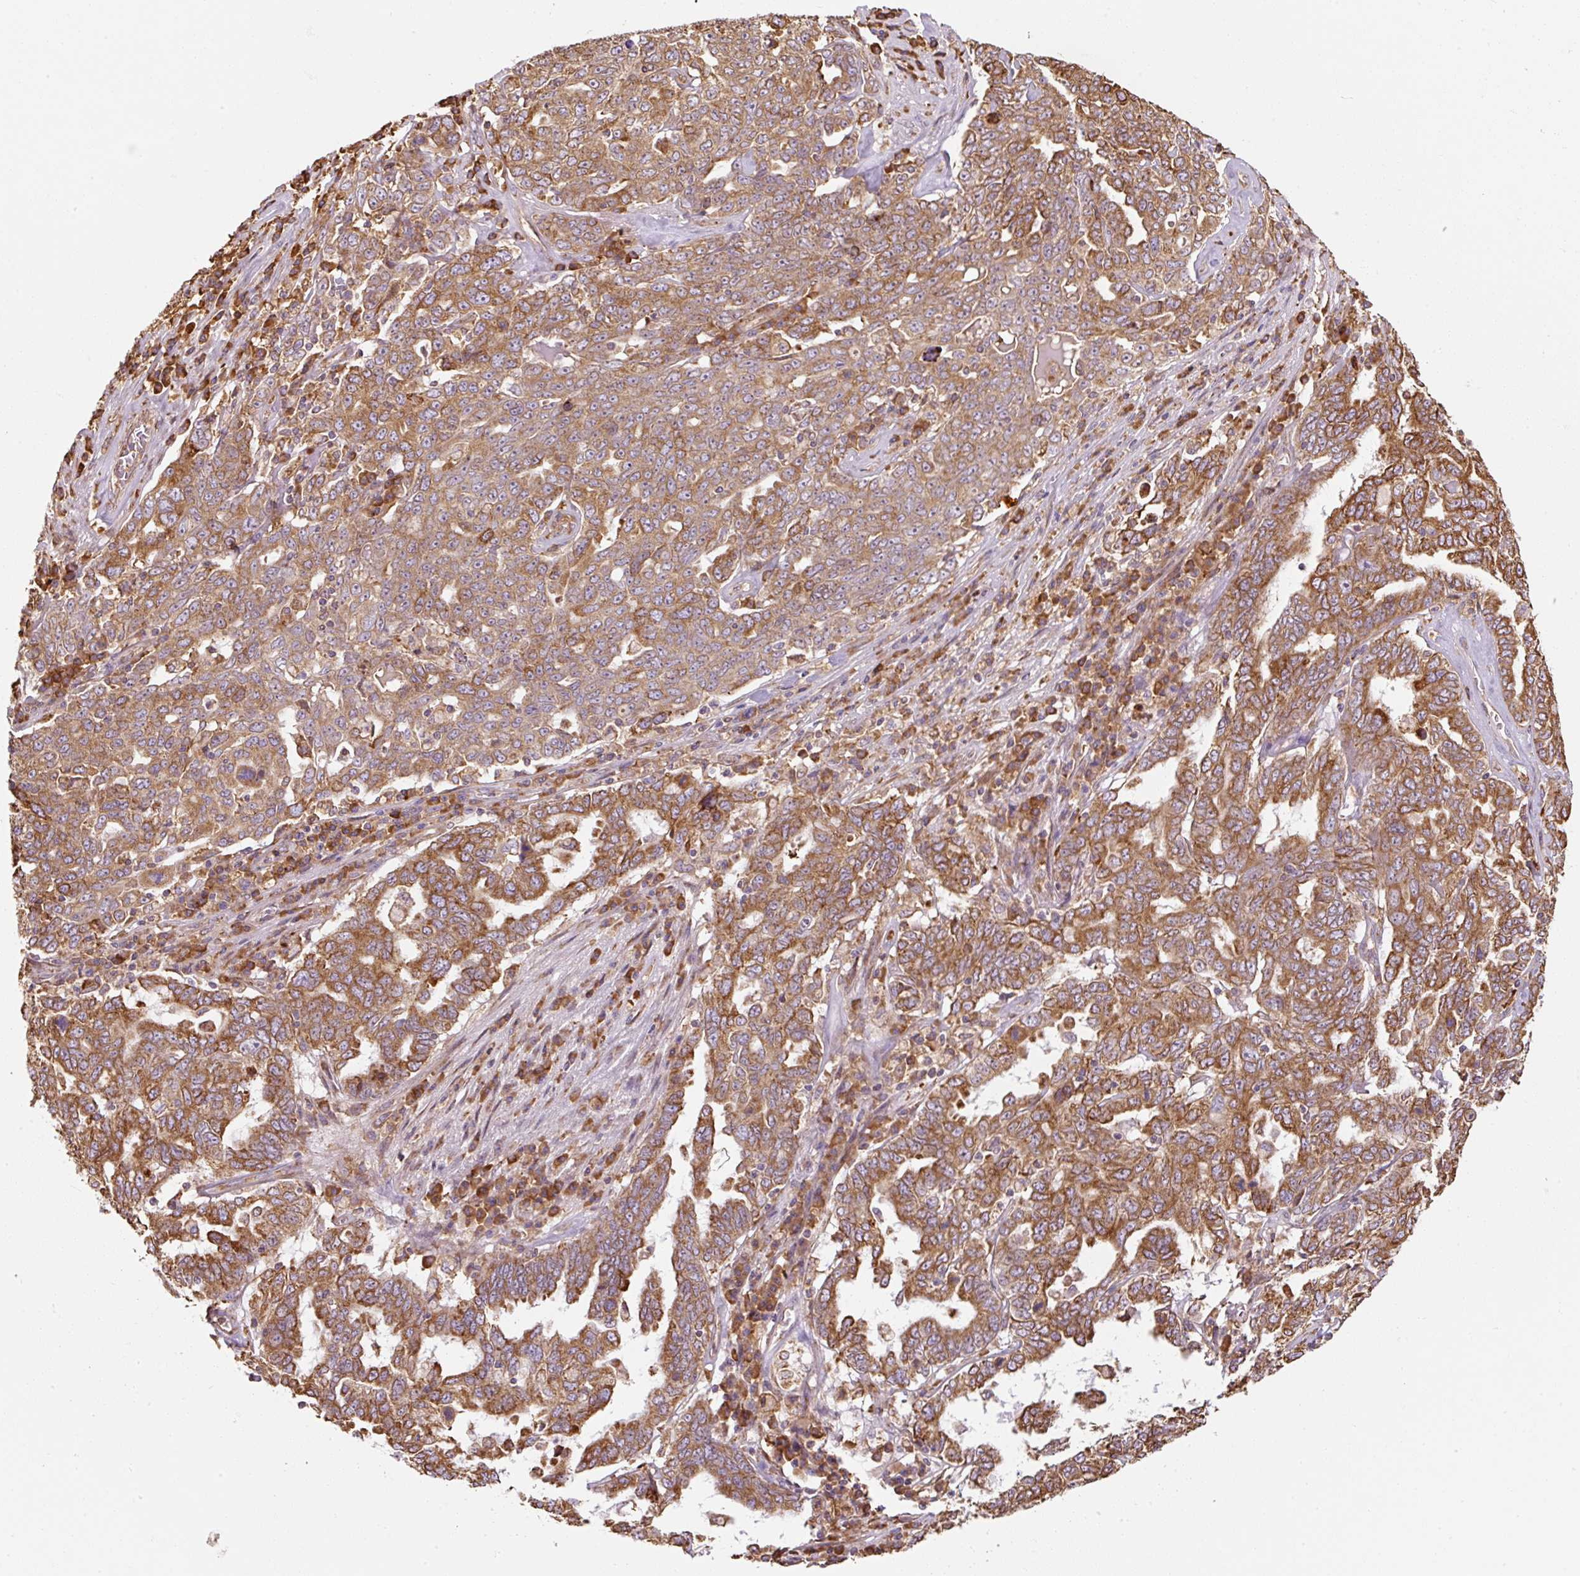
{"staining": {"intensity": "moderate", "quantity": ">75%", "location": "cytoplasmic/membranous"}, "tissue": "ovarian cancer", "cell_type": "Tumor cells", "image_type": "cancer", "snomed": [{"axis": "morphology", "description": "Carcinoma, endometroid"}, {"axis": "topography", "description": "Ovary"}], "caption": "IHC micrograph of human ovarian endometroid carcinoma stained for a protein (brown), which exhibits medium levels of moderate cytoplasmic/membranous staining in about >75% of tumor cells.", "gene": "PRKCSH", "patient": {"sex": "female", "age": 62}}